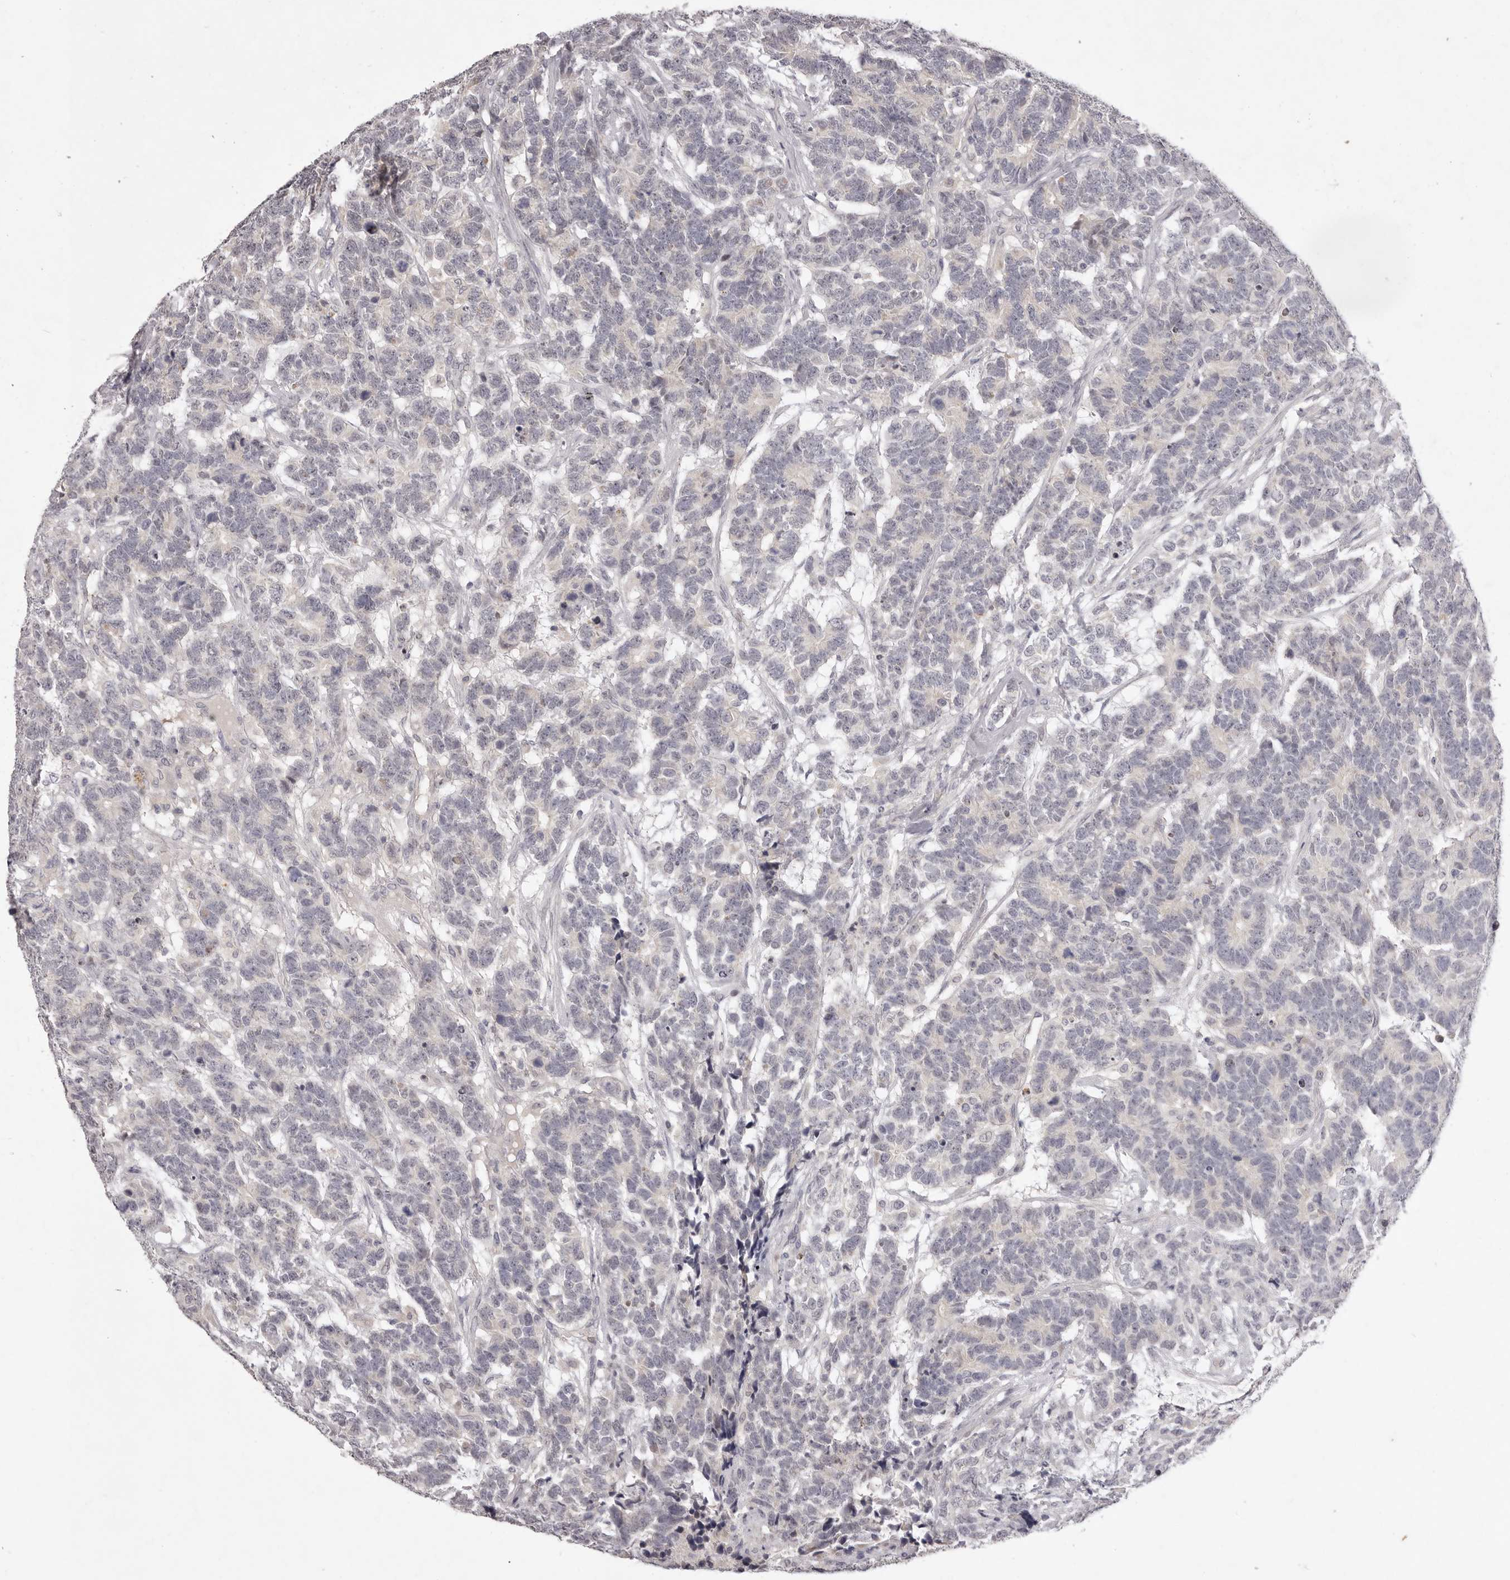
{"staining": {"intensity": "negative", "quantity": "none", "location": "none"}, "tissue": "testis cancer", "cell_type": "Tumor cells", "image_type": "cancer", "snomed": [{"axis": "morphology", "description": "Carcinoma, Embryonal, NOS"}, {"axis": "topography", "description": "Testis"}], "caption": "Tumor cells are negative for brown protein staining in testis embryonal carcinoma.", "gene": "GARNL3", "patient": {"sex": "male", "age": 26}}